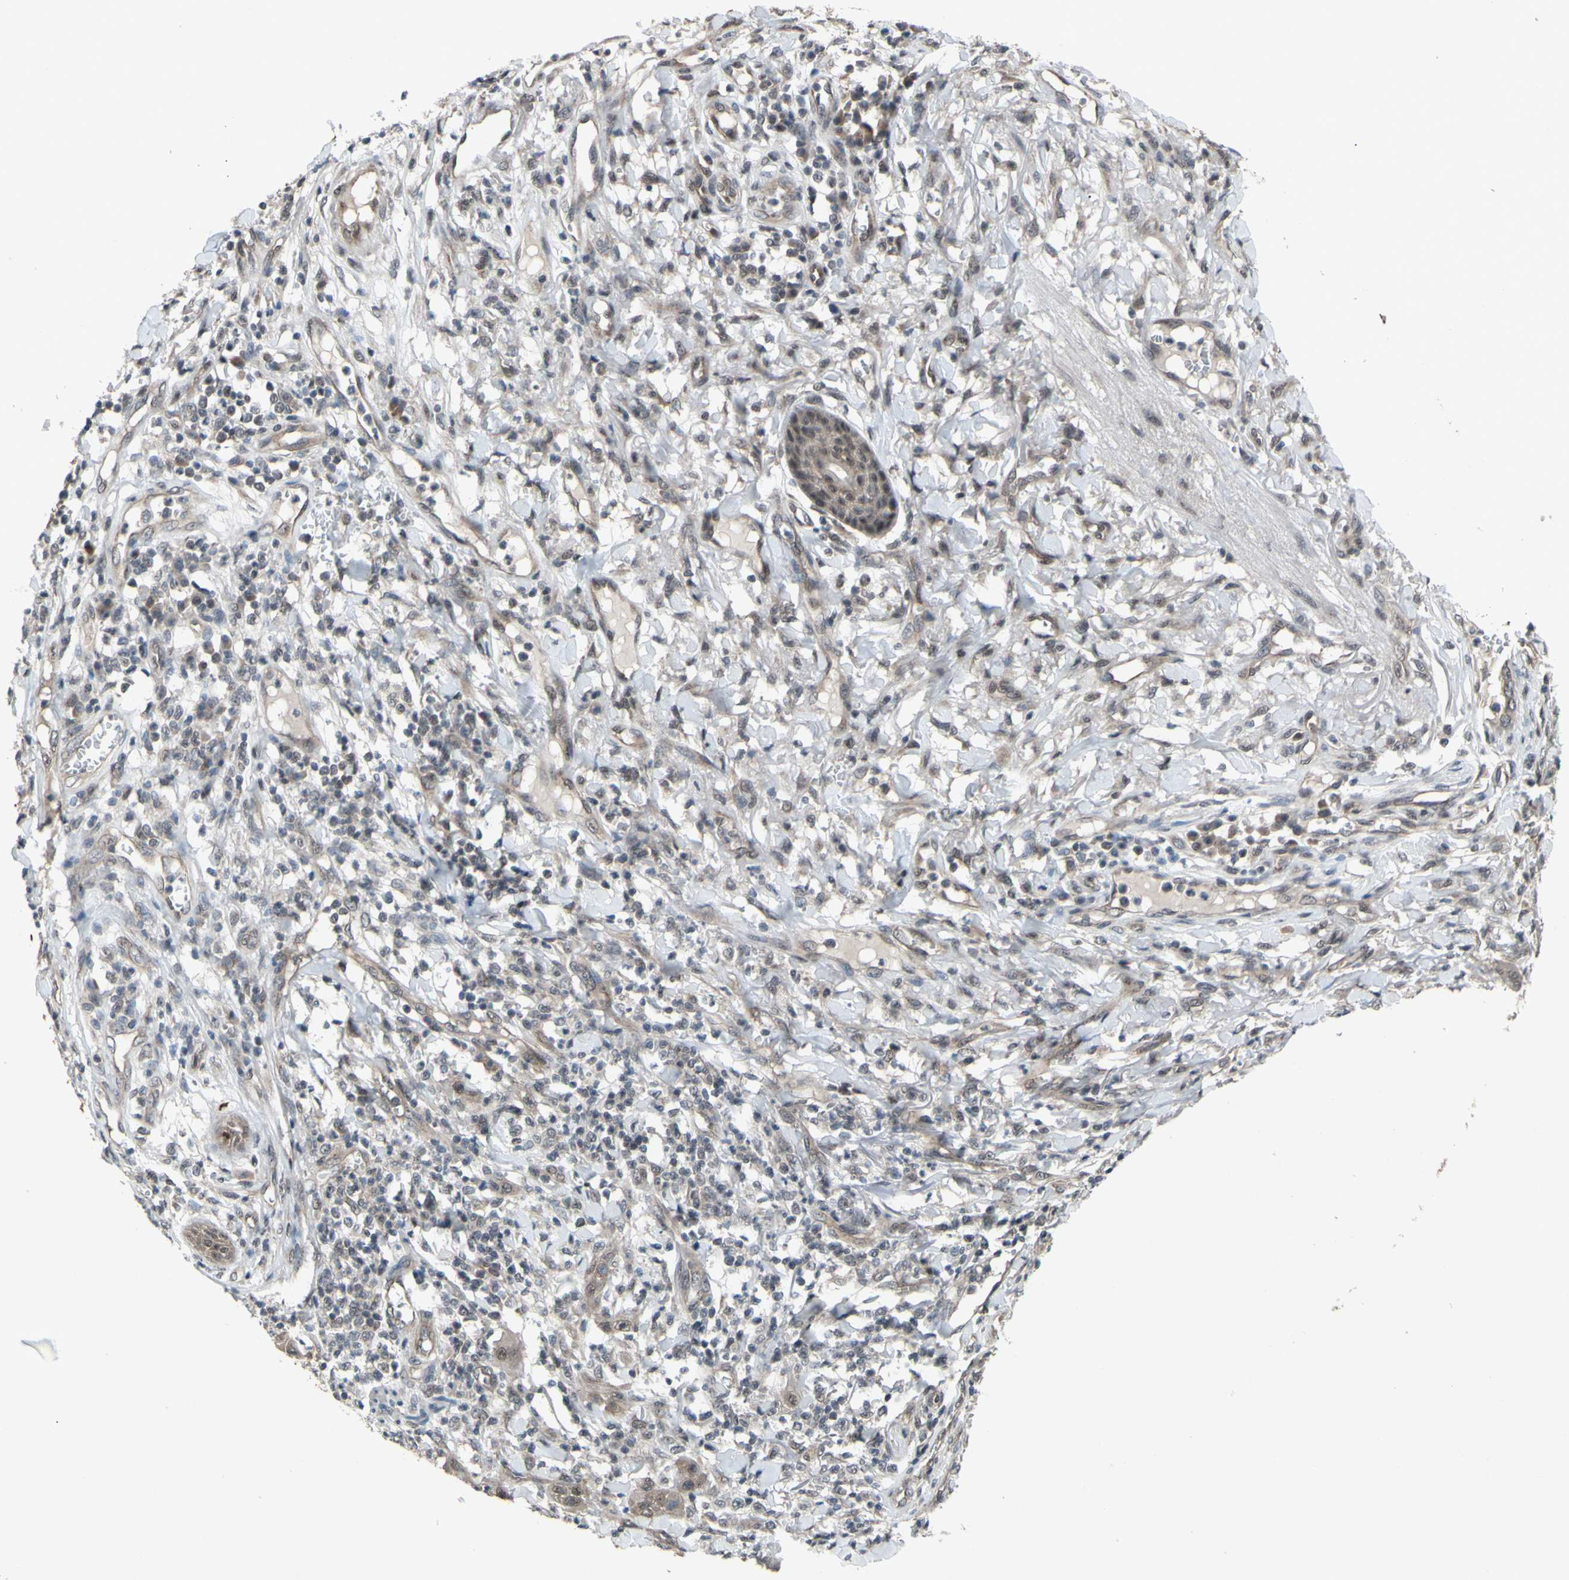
{"staining": {"intensity": "weak", "quantity": "25%-75%", "location": "cytoplasmic/membranous,nuclear"}, "tissue": "skin cancer", "cell_type": "Tumor cells", "image_type": "cancer", "snomed": [{"axis": "morphology", "description": "Squamous cell carcinoma, NOS"}, {"axis": "topography", "description": "Skin"}], "caption": "Weak cytoplasmic/membranous and nuclear staining is identified in approximately 25%-75% of tumor cells in squamous cell carcinoma (skin). The protein is stained brown, and the nuclei are stained in blue (DAB IHC with brightfield microscopy, high magnification).", "gene": "TRDMT1", "patient": {"sex": "female", "age": 78}}